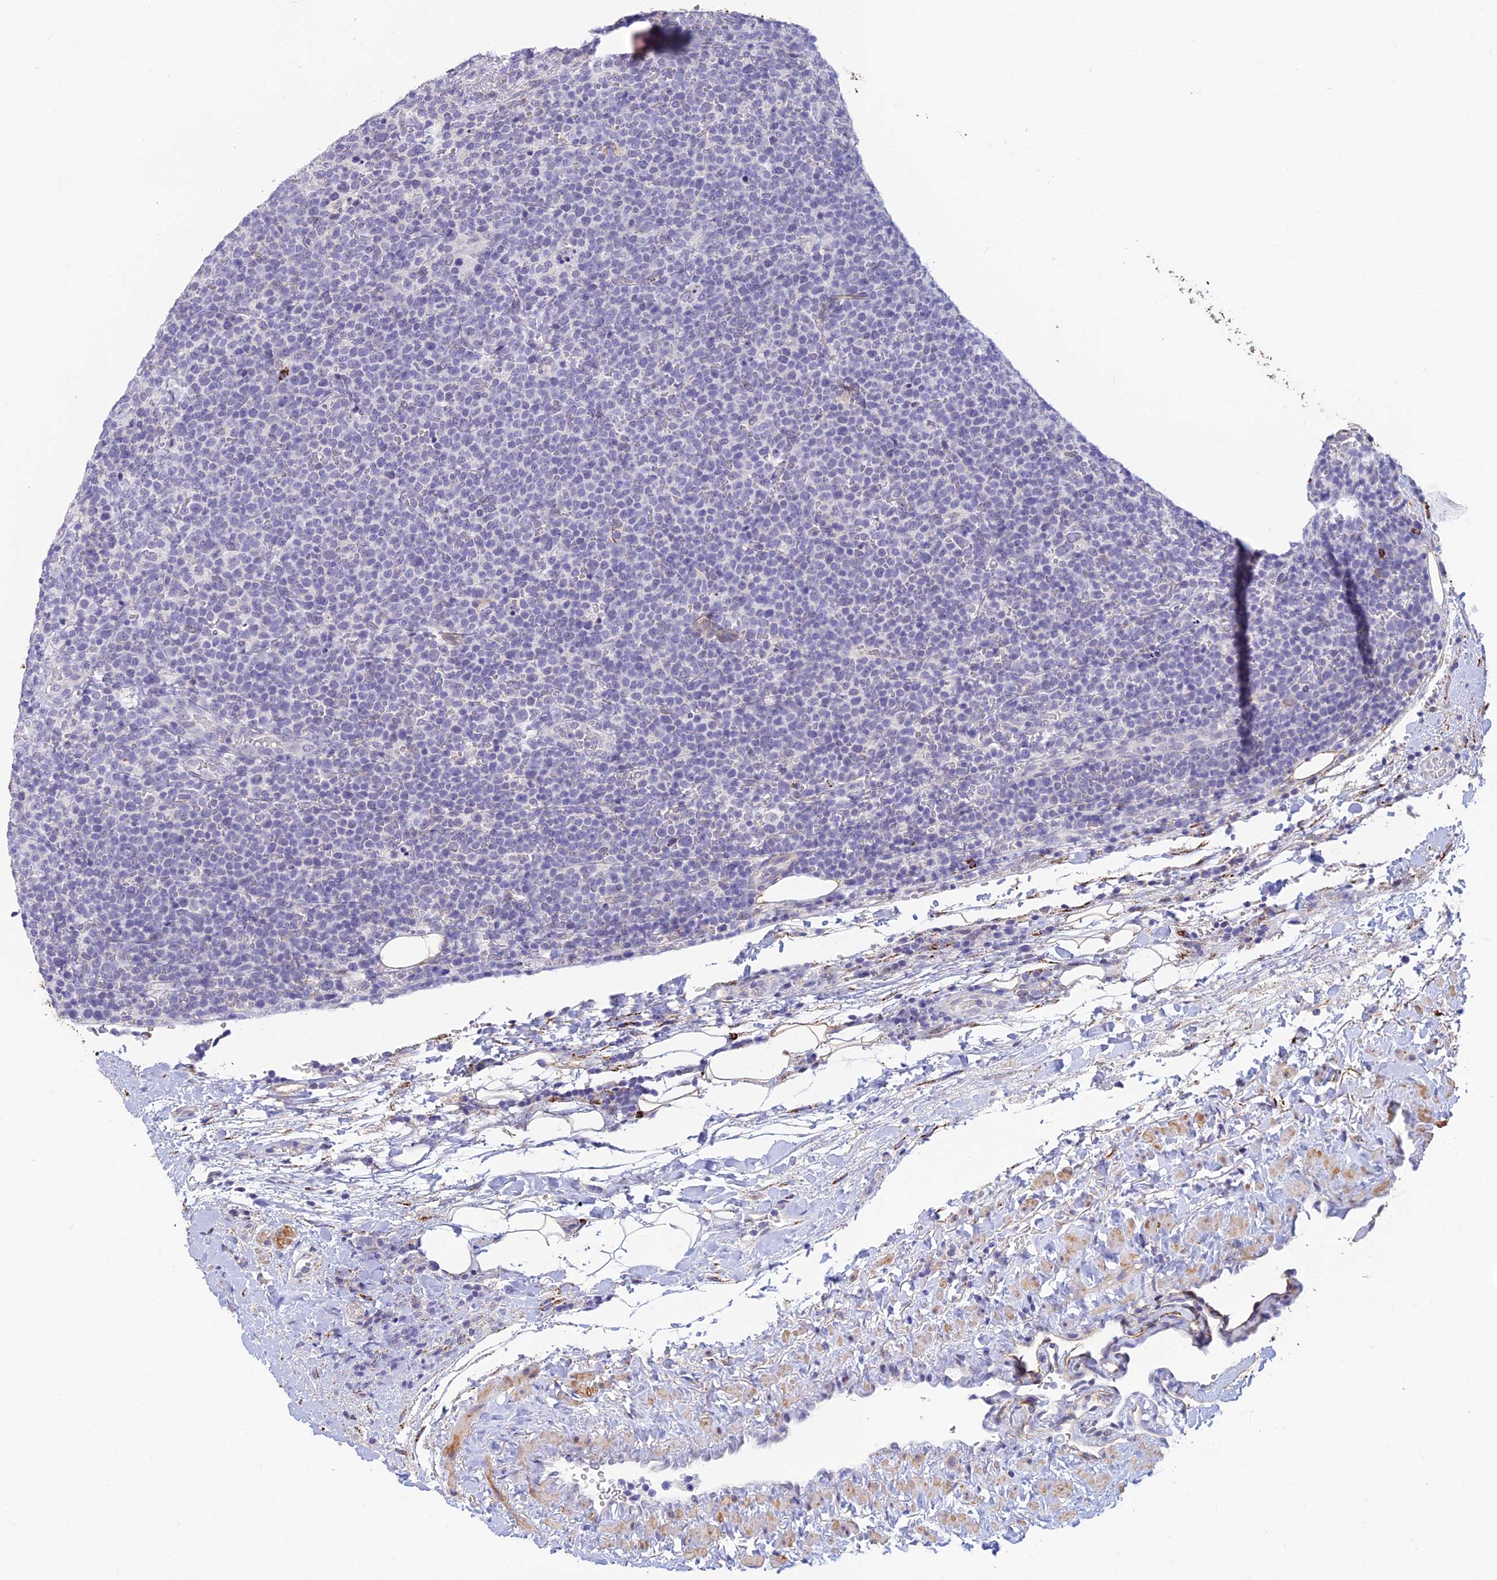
{"staining": {"intensity": "negative", "quantity": "none", "location": "none"}, "tissue": "lymphoma", "cell_type": "Tumor cells", "image_type": "cancer", "snomed": [{"axis": "morphology", "description": "Malignant lymphoma, non-Hodgkin's type, High grade"}, {"axis": "topography", "description": "Lymph node"}], "caption": "Immunohistochemistry photomicrograph of human high-grade malignant lymphoma, non-Hodgkin's type stained for a protein (brown), which reveals no positivity in tumor cells. (DAB immunohistochemistry, high magnification).", "gene": "ALDH1L2", "patient": {"sex": "male", "age": 61}}